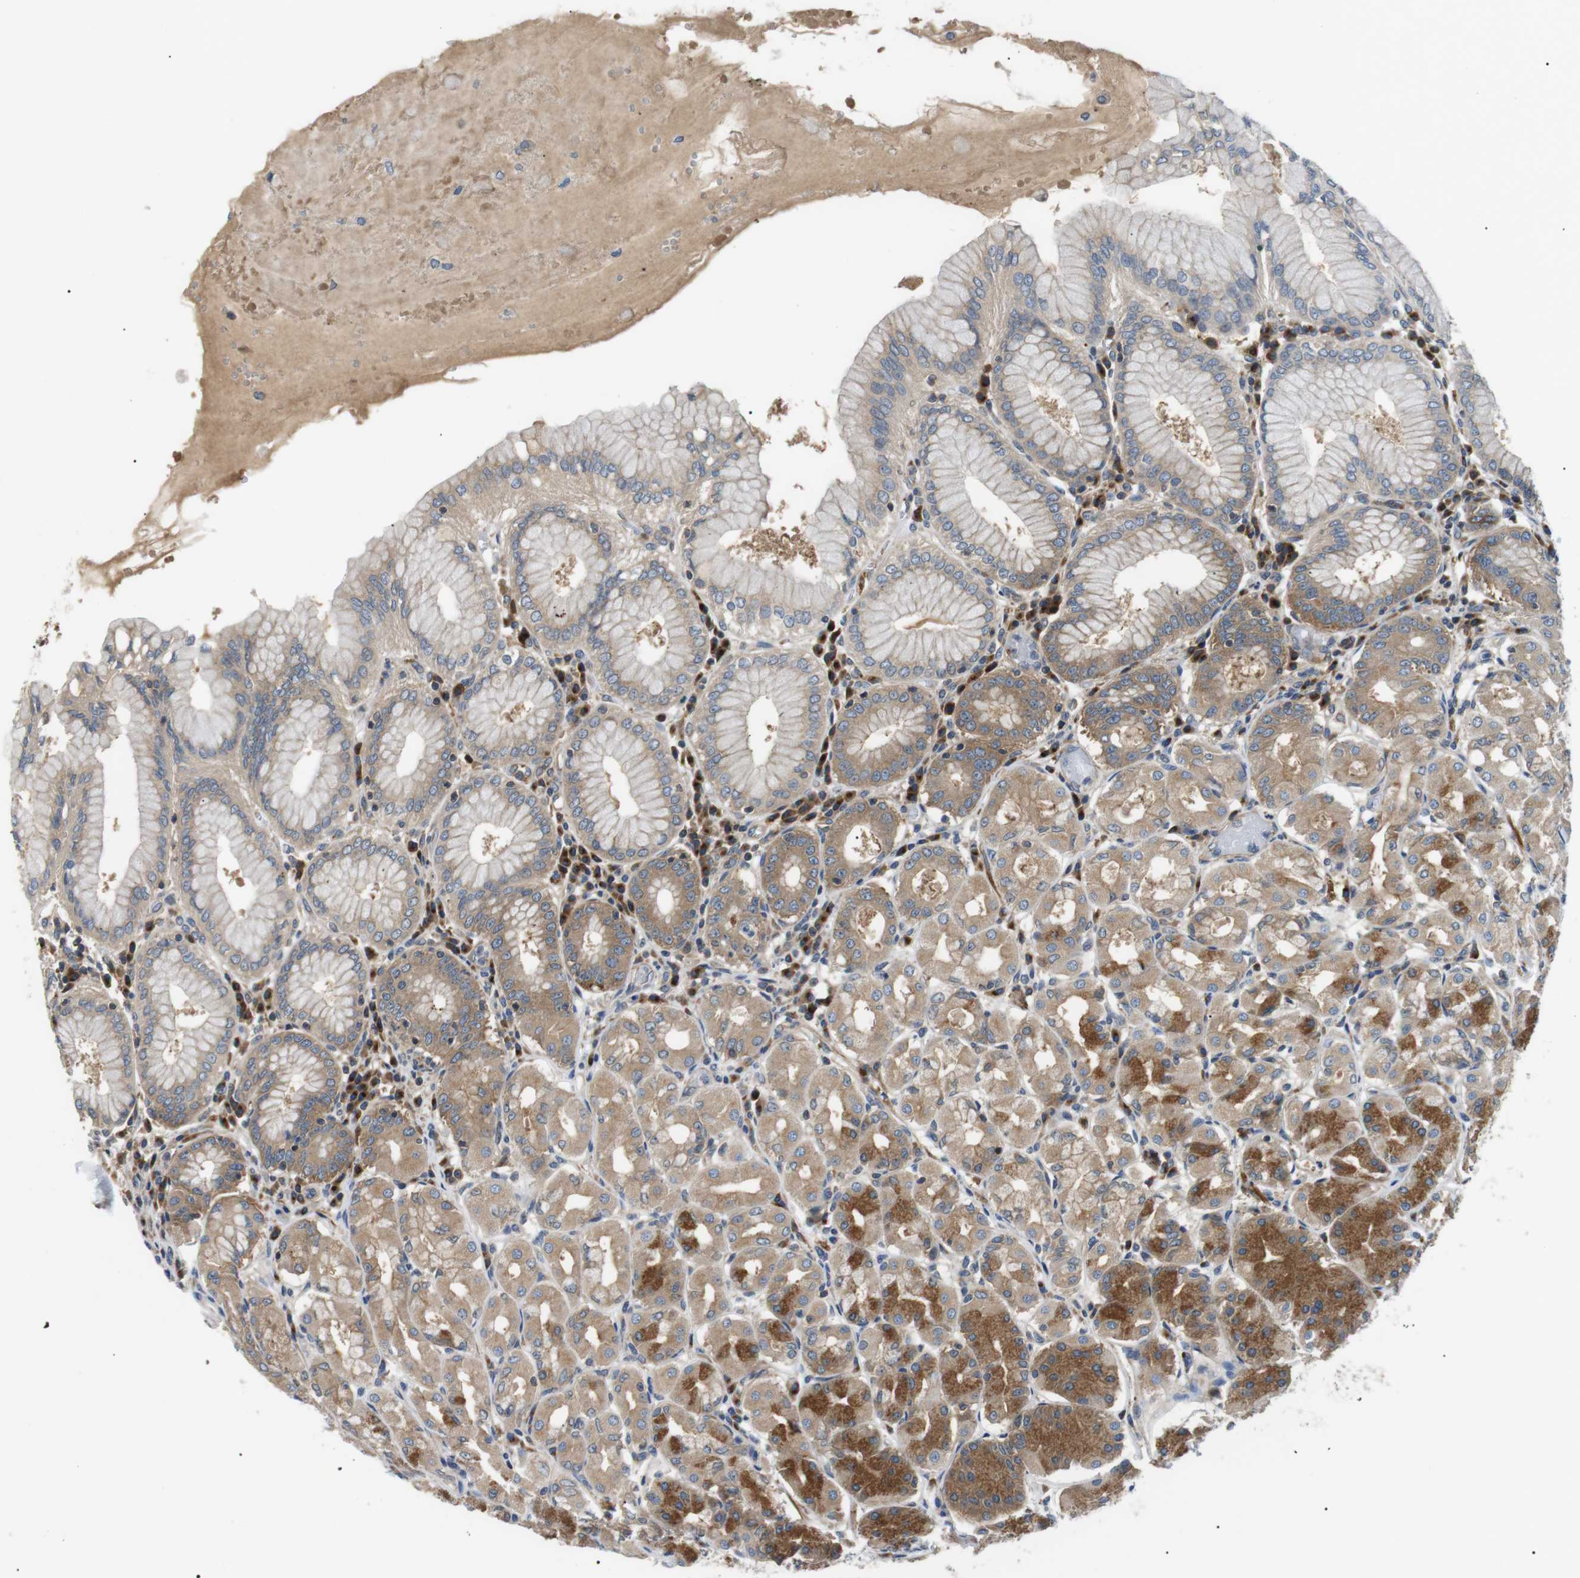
{"staining": {"intensity": "moderate", "quantity": ">75%", "location": "cytoplasmic/membranous"}, "tissue": "stomach", "cell_type": "Glandular cells", "image_type": "normal", "snomed": [{"axis": "morphology", "description": "Normal tissue, NOS"}, {"axis": "topography", "description": "Stomach"}, {"axis": "topography", "description": "Stomach, lower"}], "caption": "IHC image of unremarkable stomach stained for a protein (brown), which displays medium levels of moderate cytoplasmic/membranous staining in about >75% of glandular cells.", "gene": "DIPK1A", "patient": {"sex": "female", "age": 56}}